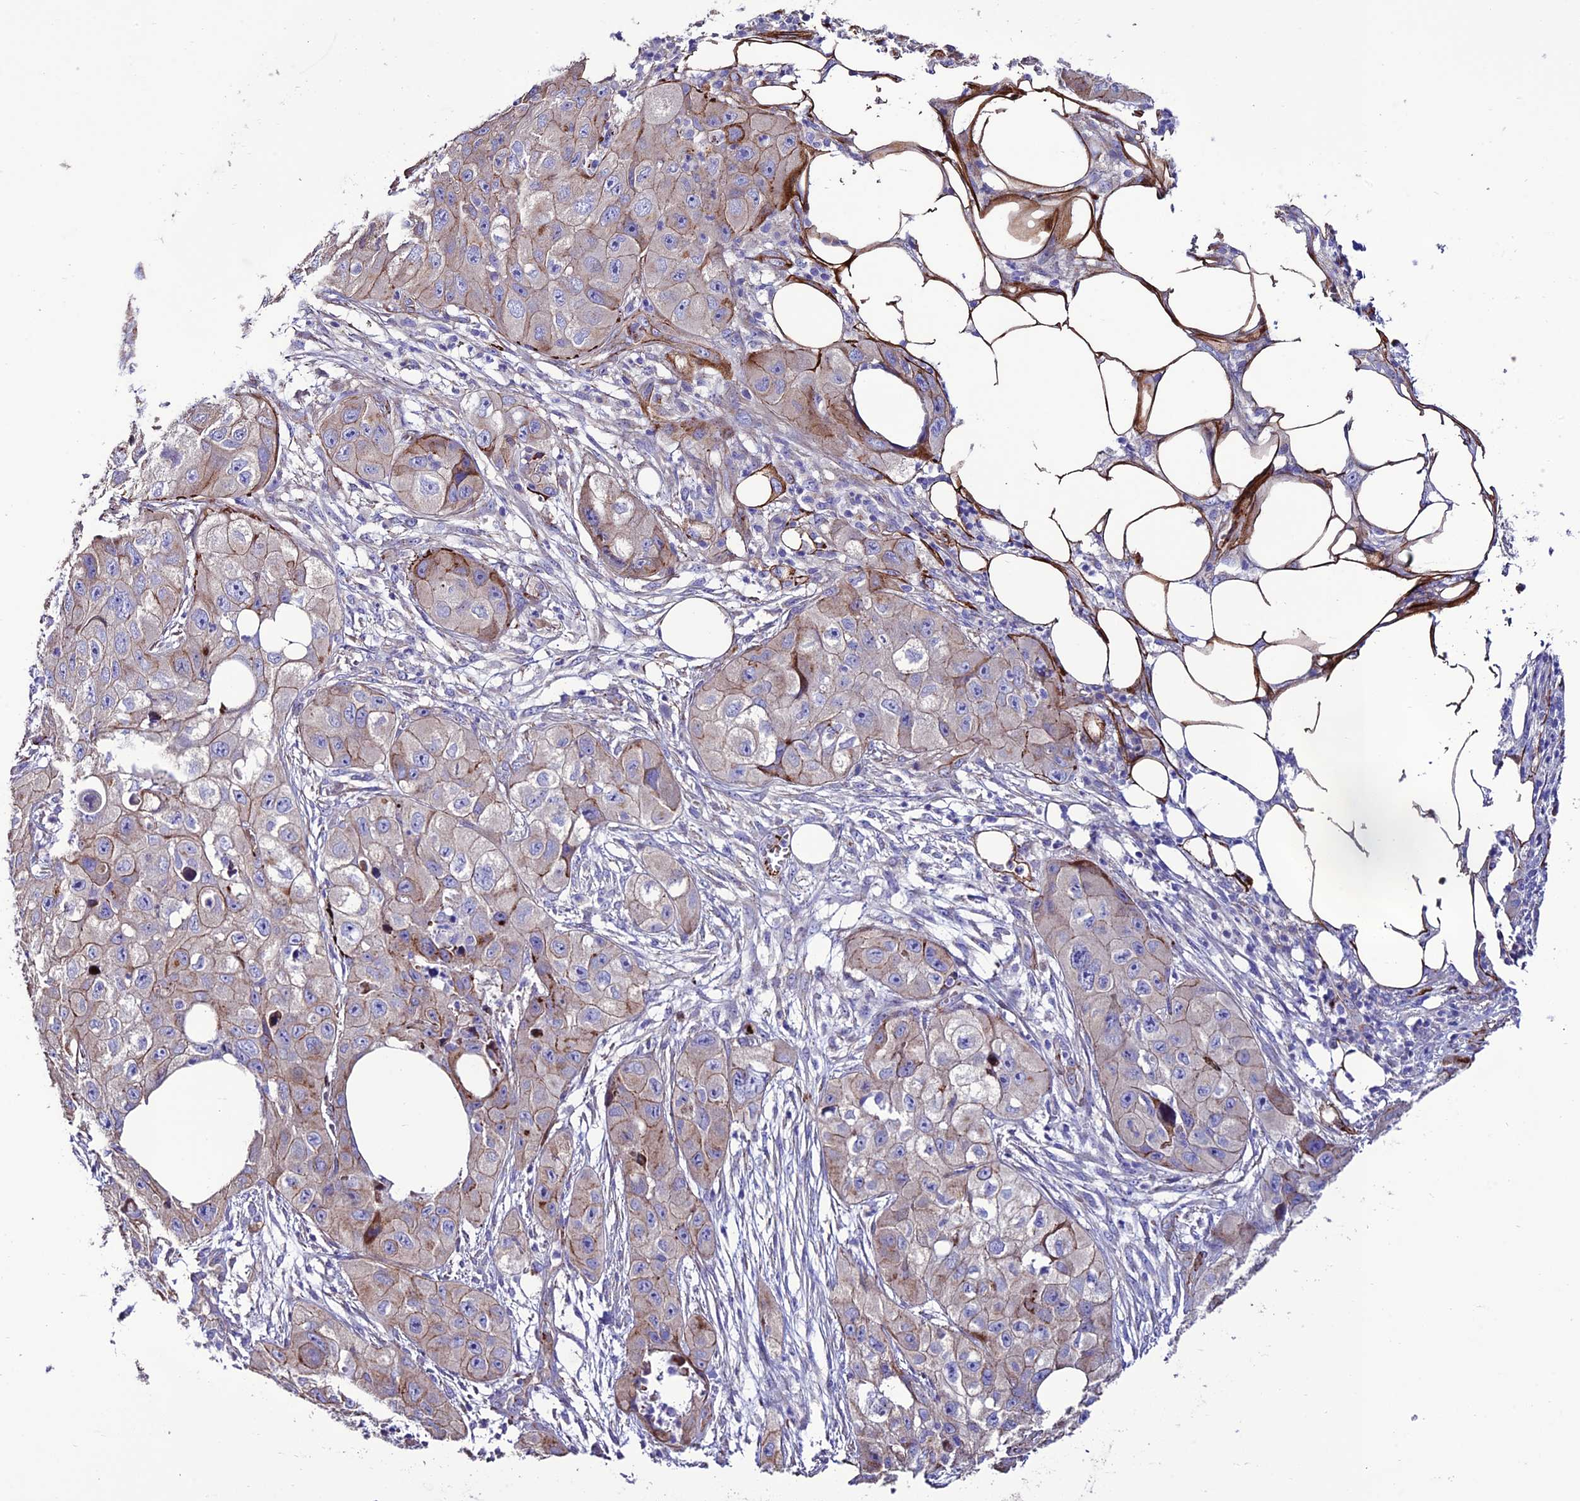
{"staining": {"intensity": "weak", "quantity": "<25%", "location": "cytoplasmic/membranous"}, "tissue": "skin cancer", "cell_type": "Tumor cells", "image_type": "cancer", "snomed": [{"axis": "morphology", "description": "Squamous cell carcinoma, NOS"}, {"axis": "topography", "description": "Skin"}, {"axis": "topography", "description": "Subcutis"}], "caption": "A high-resolution image shows immunohistochemistry (IHC) staining of skin cancer, which reveals no significant expression in tumor cells. (Immunohistochemistry (ihc), brightfield microscopy, high magnification).", "gene": "REX1BD", "patient": {"sex": "male", "age": 73}}